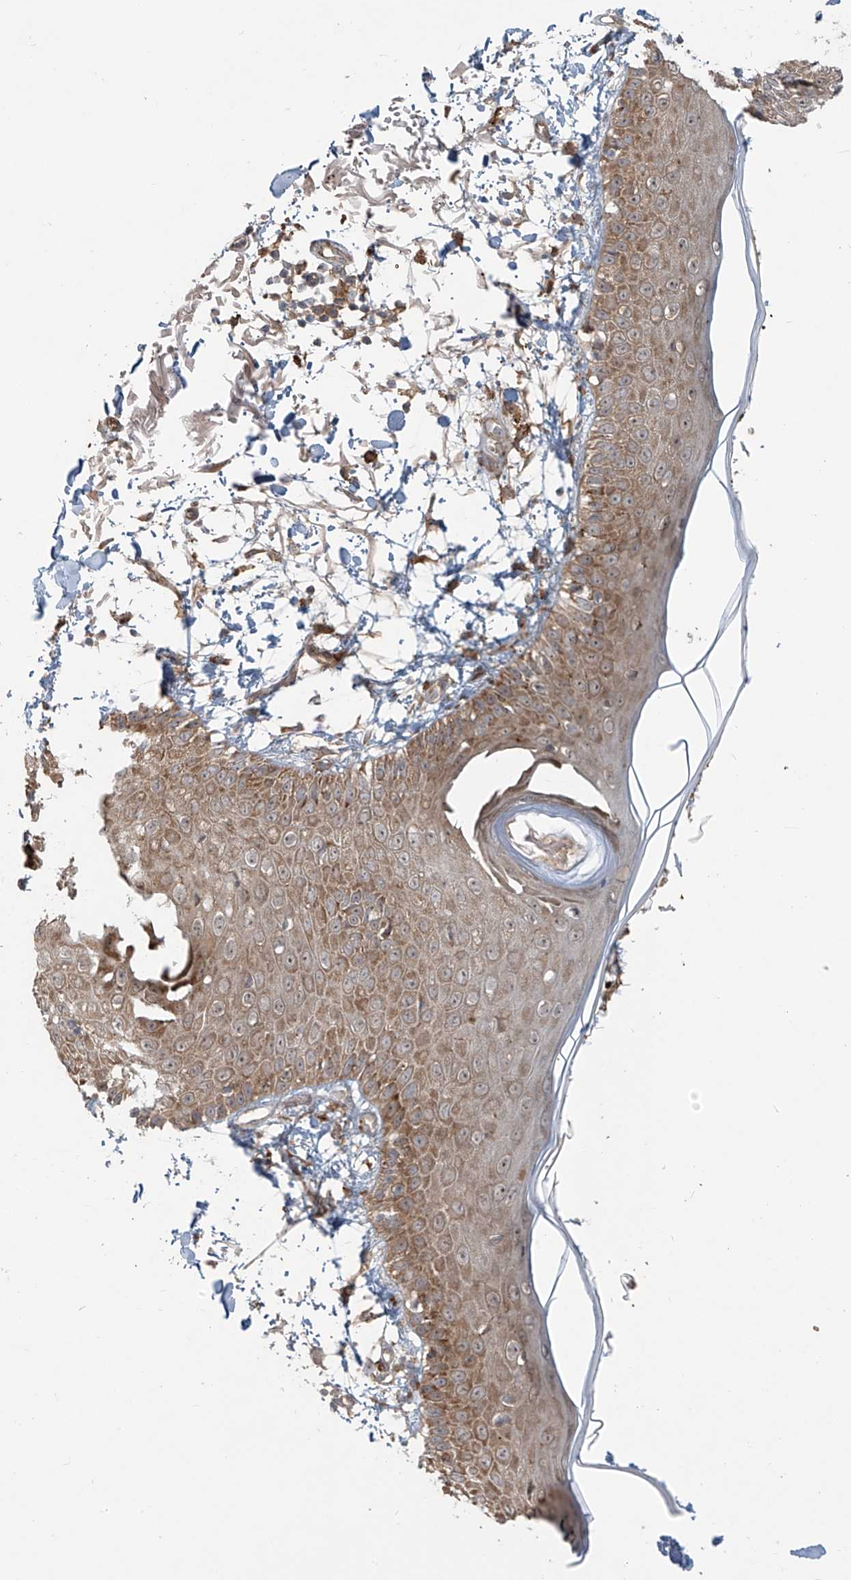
{"staining": {"intensity": "moderate", "quantity": ">75%", "location": "cytoplasmic/membranous"}, "tissue": "skin", "cell_type": "Fibroblasts", "image_type": "normal", "snomed": [{"axis": "morphology", "description": "Normal tissue, NOS"}, {"axis": "morphology", "description": "Squamous cell carcinoma, NOS"}, {"axis": "topography", "description": "Skin"}, {"axis": "topography", "description": "Peripheral nerve tissue"}], "caption": "A micrograph of skin stained for a protein reveals moderate cytoplasmic/membranous brown staining in fibroblasts. (DAB = brown stain, brightfield microscopy at high magnification).", "gene": "KATNIP", "patient": {"sex": "male", "age": 83}}